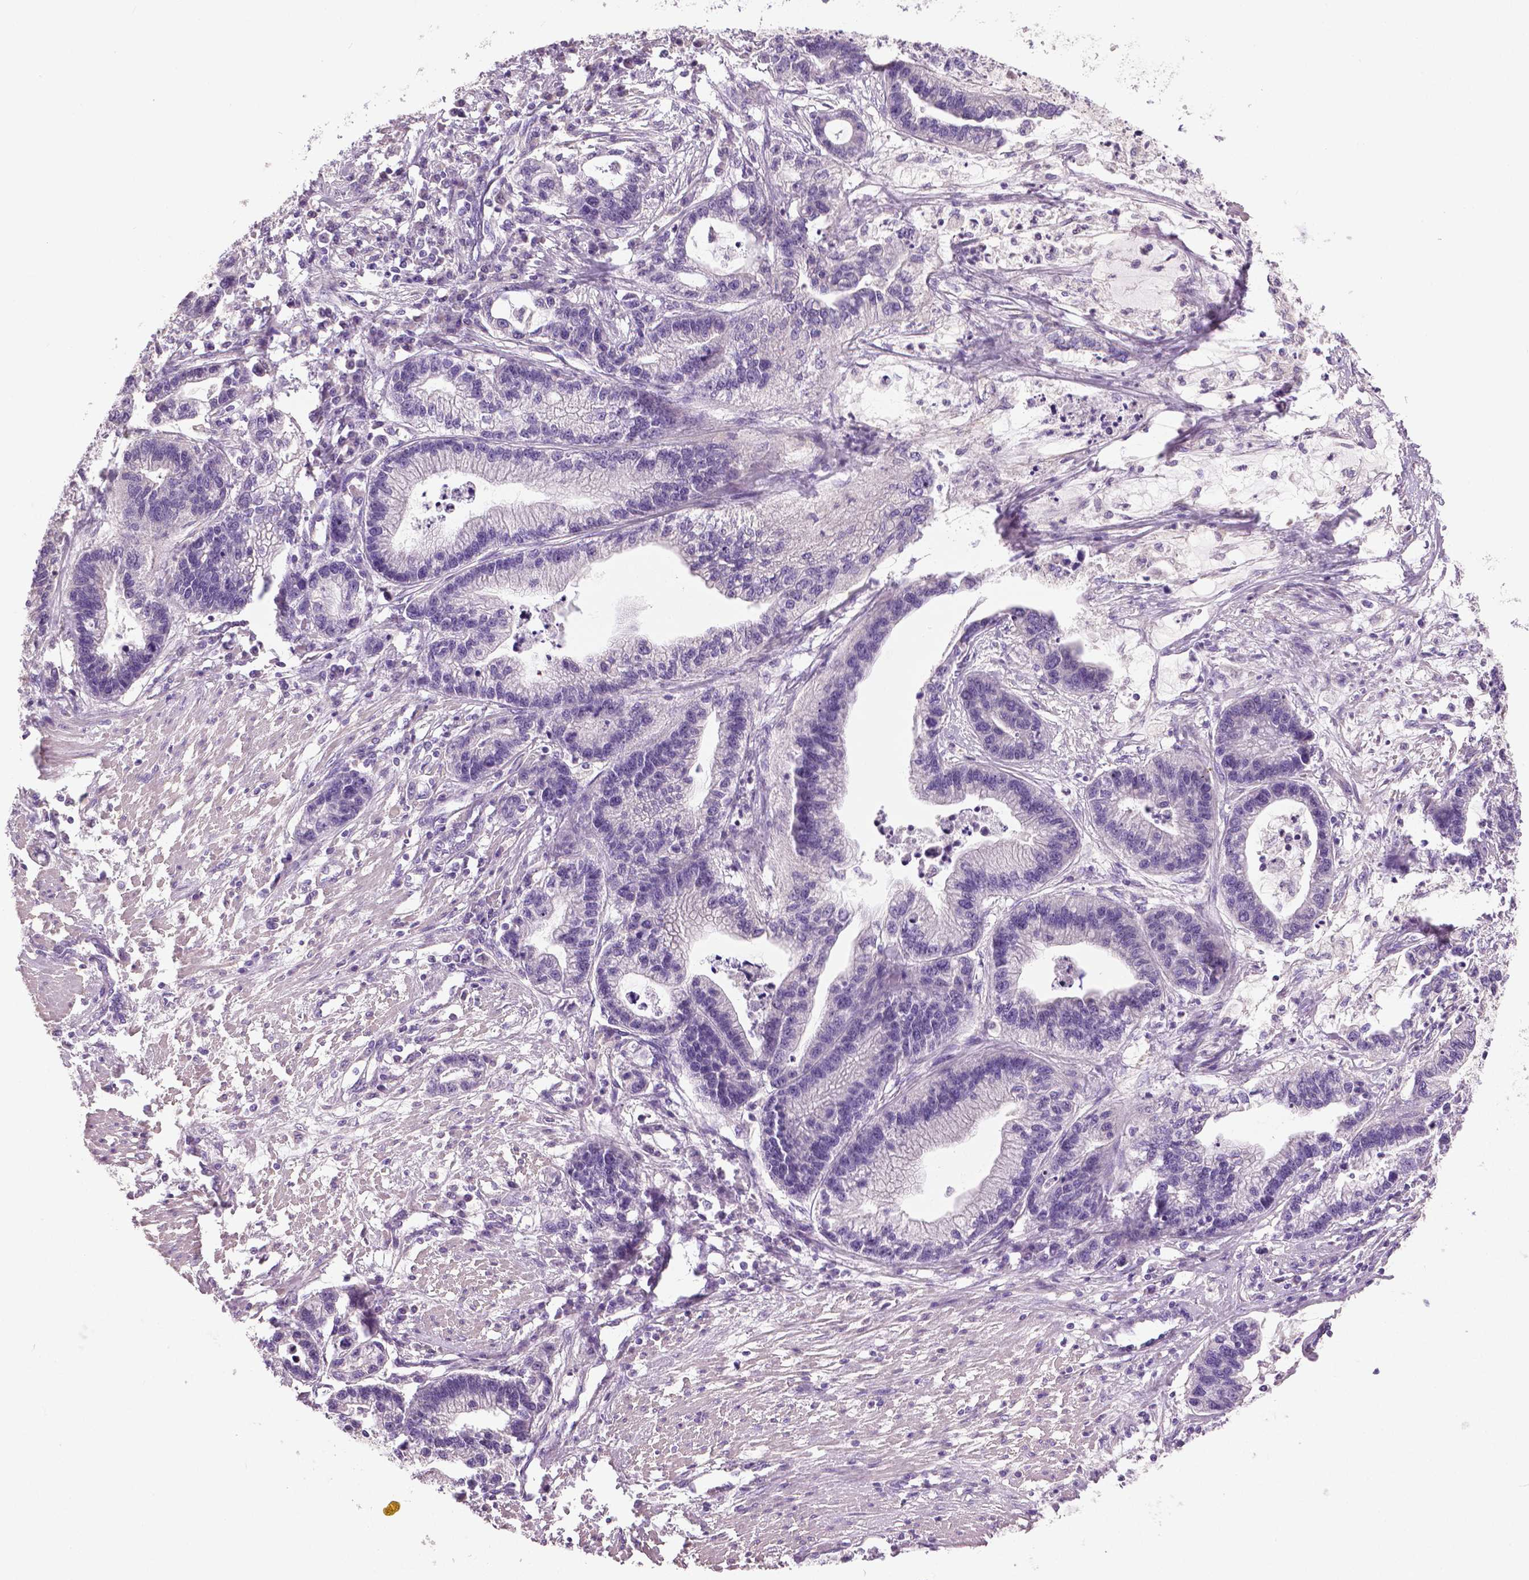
{"staining": {"intensity": "negative", "quantity": "none", "location": "none"}, "tissue": "stomach cancer", "cell_type": "Tumor cells", "image_type": "cancer", "snomed": [{"axis": "morphology", "description": "Adenocarcinoma, NOS"}, {"axis": "topography", "description": "Stomach"}], "caption": "Human adenocarcinoma (stomach) stained for a protein using IHC exhibits no expression in tumor cells.", "gene": "DNAH12", "patient": {"sex": "male", "age": 83}}